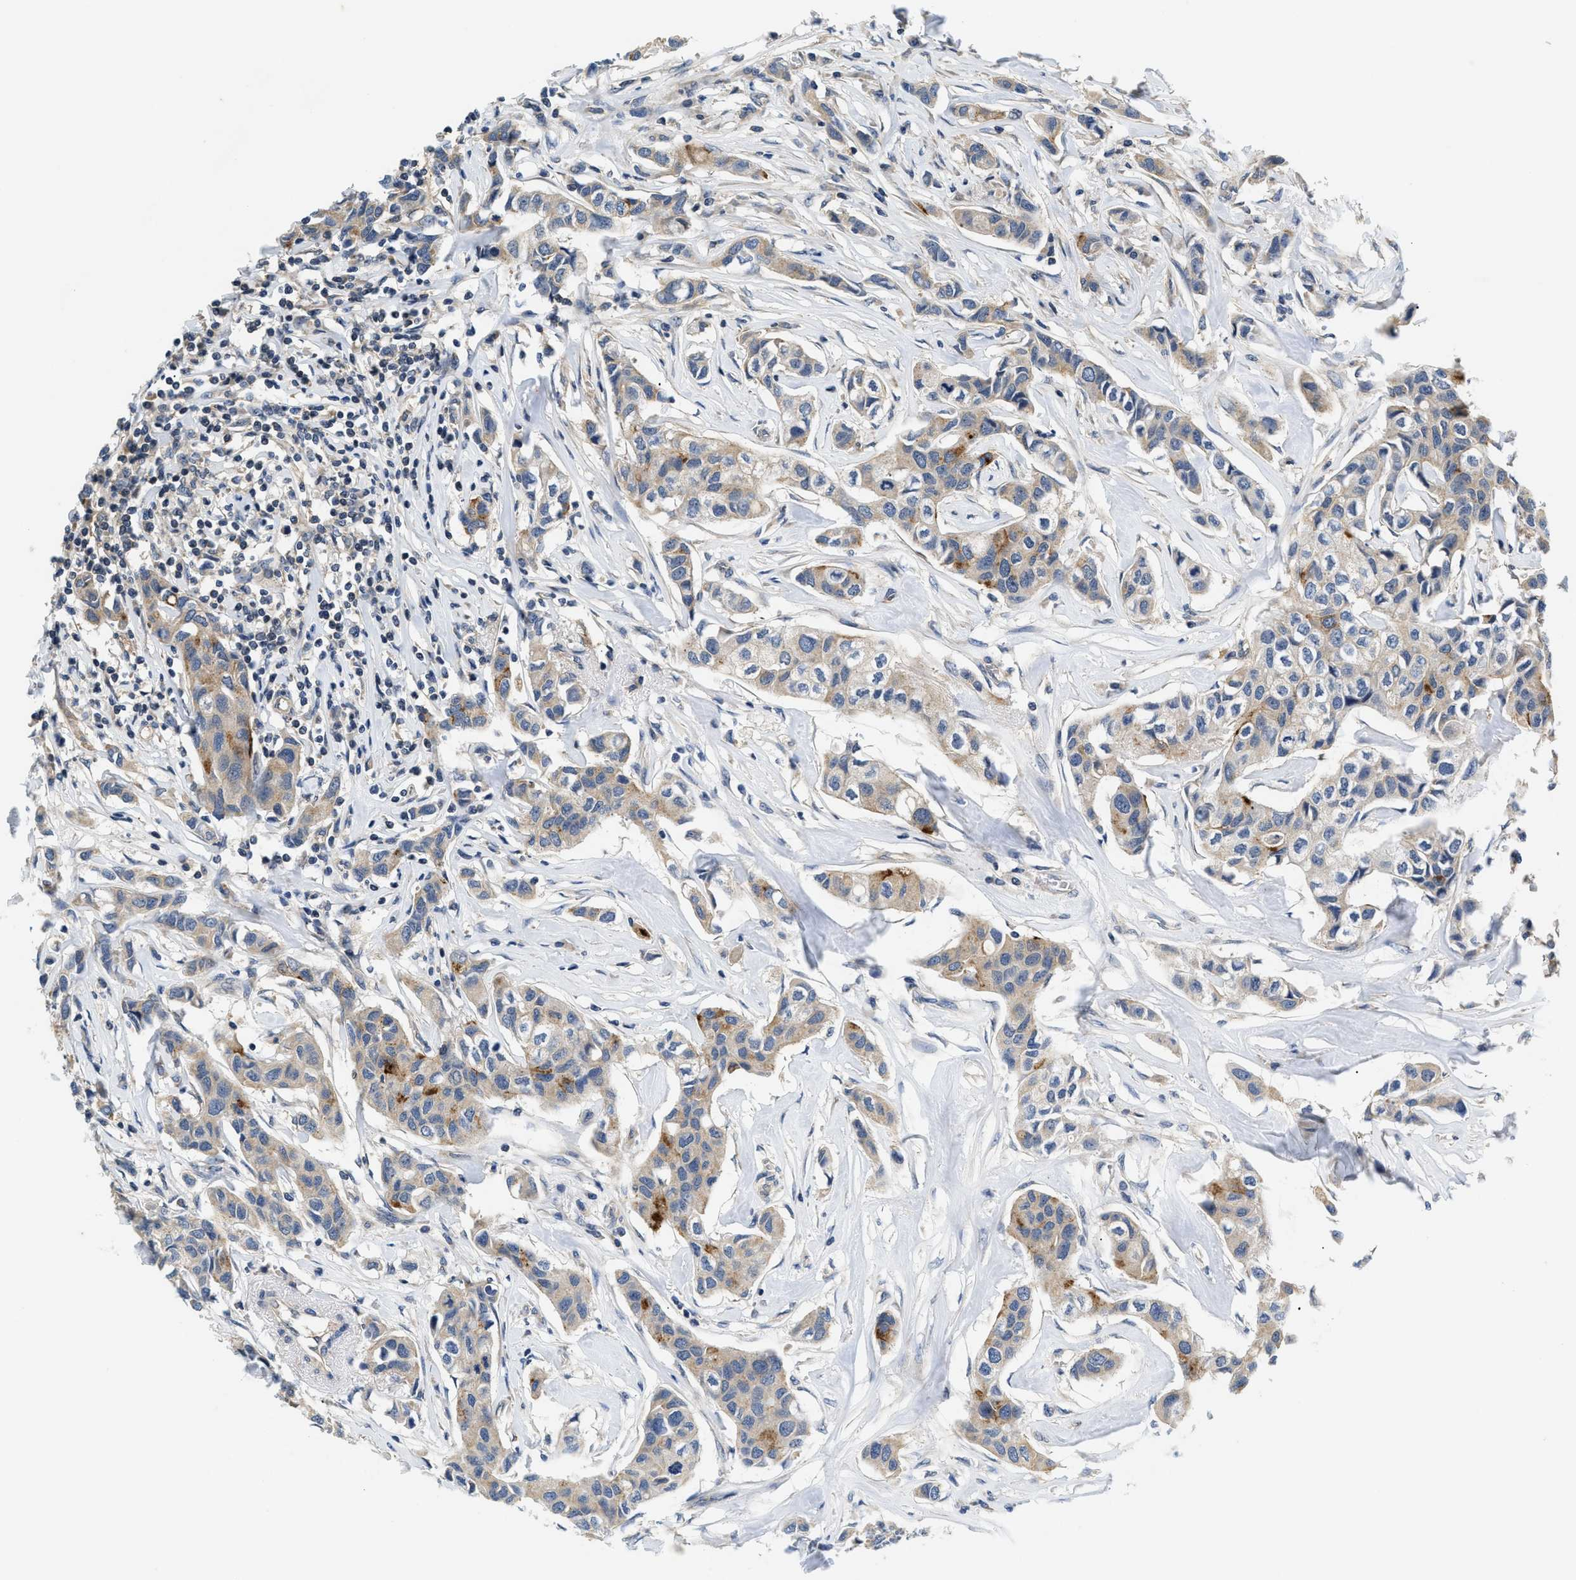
{"staining": {"intensity": "moderate", "quantity": "<25%", "location": "cytoplasmic/membranous"}, "tissue": "breast cancer", "cell_type": "Tumor cells", "image_type": "cancer", "snomed": [{"axis": "morphology", "description": "Duct carcinoma"}, {"axis": "topography", "description": "Breast"}], "caption": "A brown stain labels moderate cytoplasmic/membranous positivity of a protein in human breast cancer (intraductal carcinoma) tumor cells.", "gene": "HMGCR", "patient": {"sex": "female", "age": 80}}